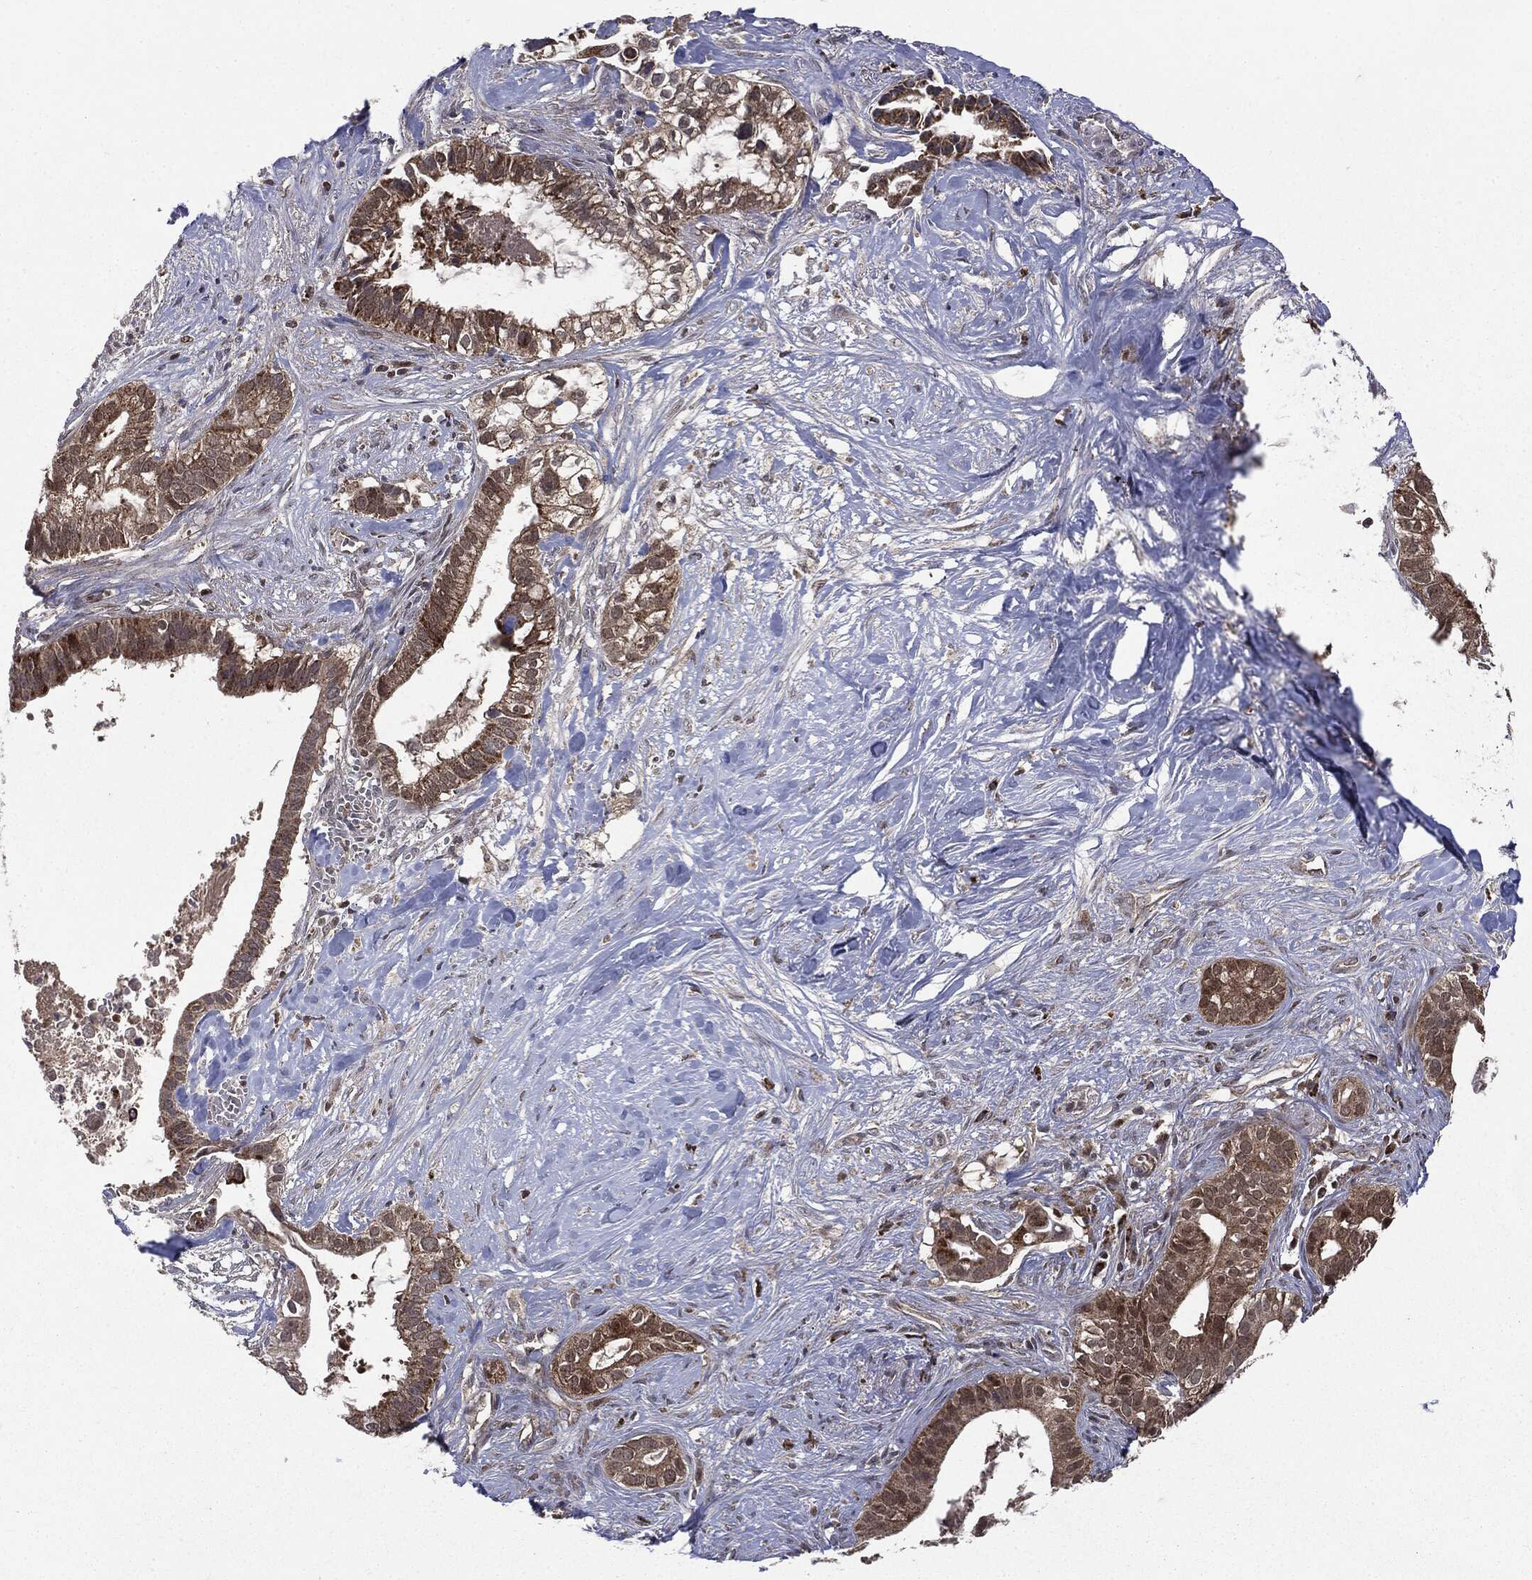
{"staining": {"intensity": "moderate", "quantity": ">75%", "location": "cytoplasmic/membranous"}, "tissue": "pancreatic cancer", "cell_type": "Tumor cells", "image_type": "cancer", "snomed": [{"axis": "morphology", "description": "Adenocarcinoma, NOS"}, {"axis": "topography", "description": "Pancreas"}], "caption": "Protein expression analysis of human pancreatic adenocarcinoma reveals moderate cytoplasmic/membranous staining in about >75% of tumor cells.", "gene": "PTPA", "patient": {"sex": "male", "age": 61}}